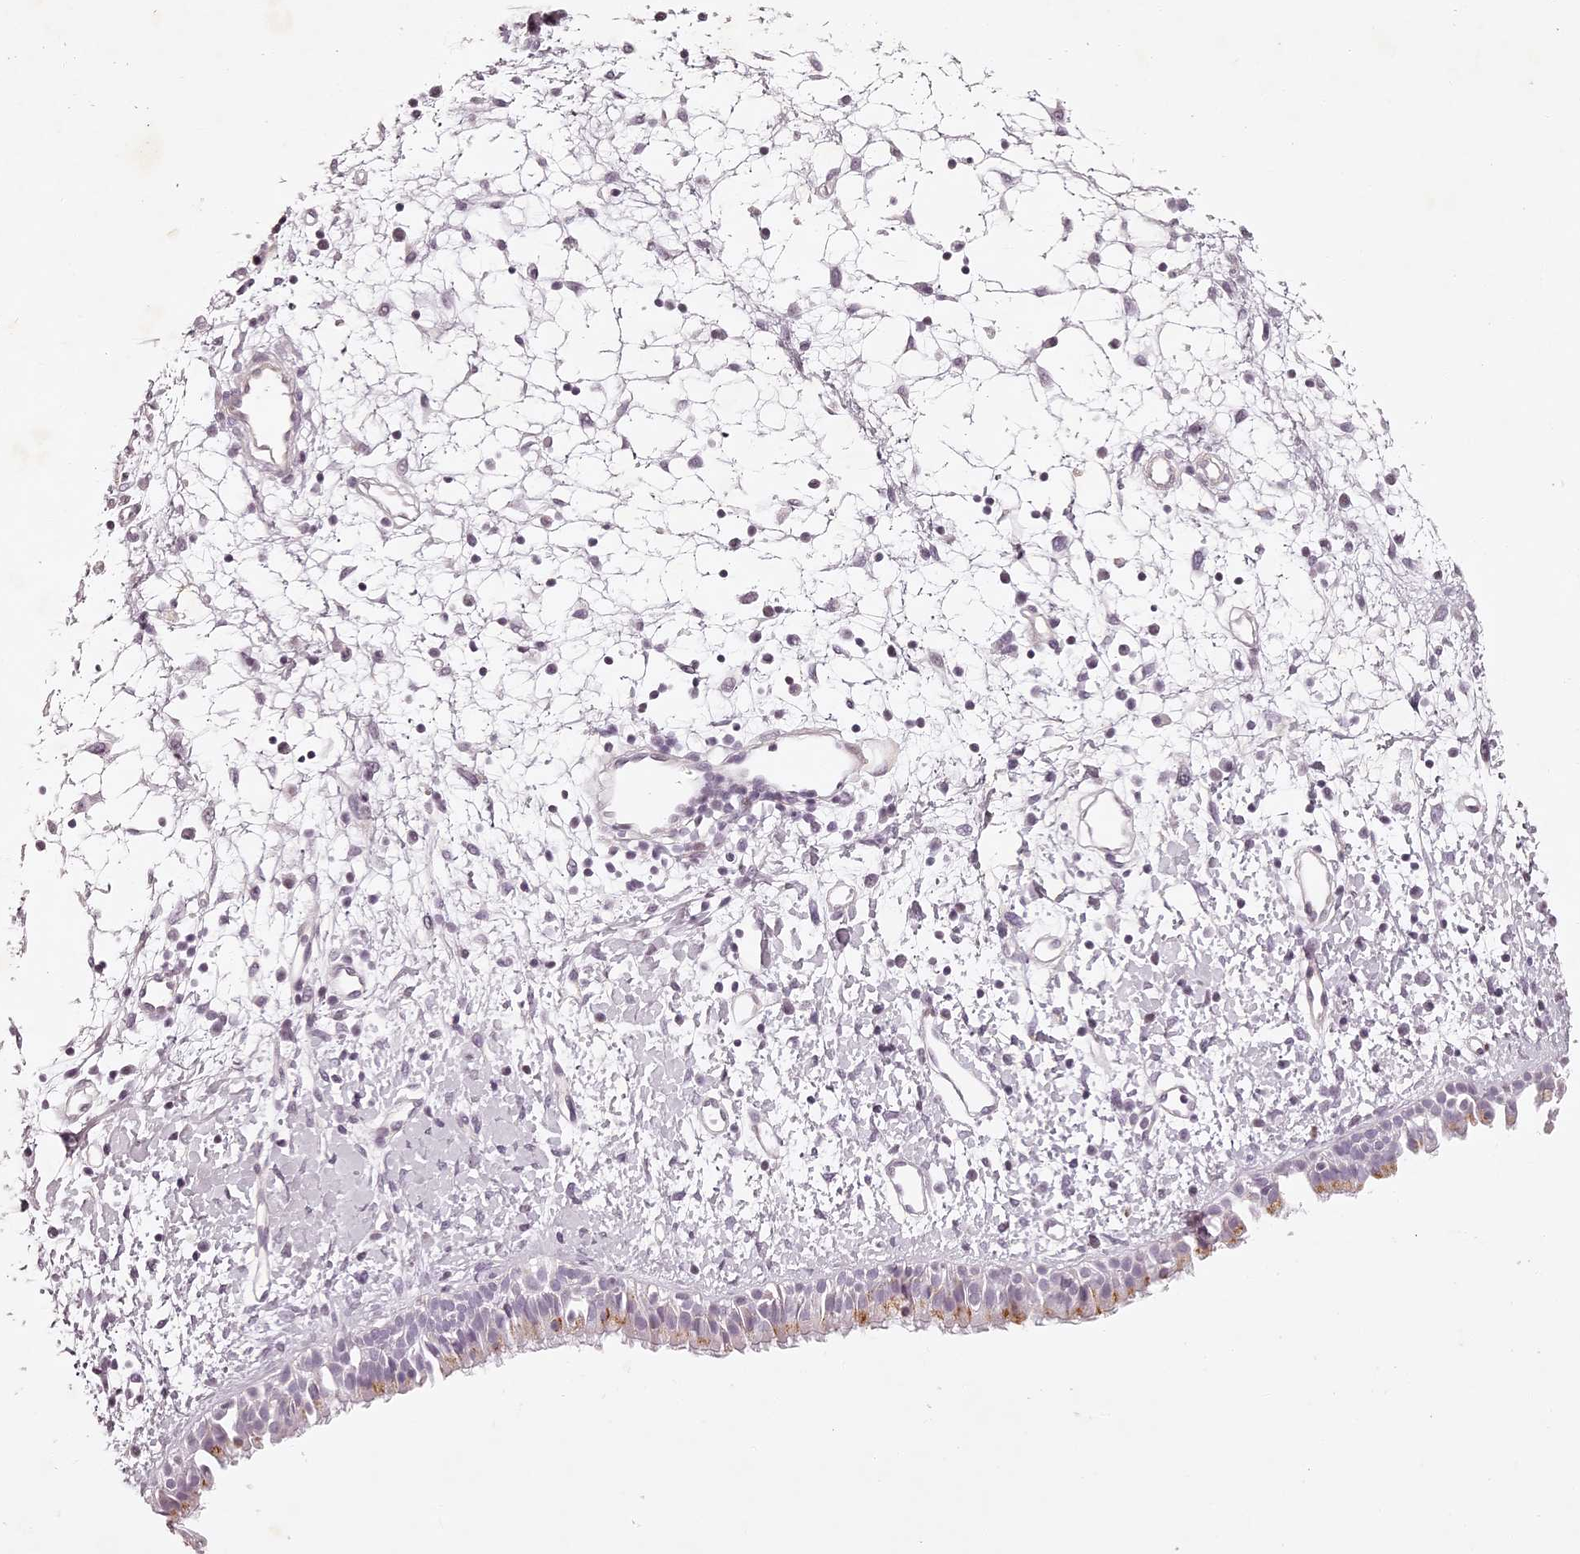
{"staining": {"intensity": "moderate", "quantity": "<25%", "location": "cytoplasmic/membranous"}, "tissue": "nasopharynx", "cell_type": "Respiratory epithelial cells", "image_type": "normal", "snomed": [{"axis": "morphology", "description": "Normal tissue, NOS"}, {"axis": "topography", "description": "Nasopharynx"}], "caption": "Immunohistochemical staining of unremarkable human nasopharynx reveals low levels of moderate cytoplasmic/membranous staining in approximately <25% of respiratory epithelial cells. Using DAB (brown) and hematoxylin (blue) stains, captured at high magnification using brightfield microscopy.", "gene": "ELAPOR1", "patient": {"sex": "male", "age": 22}}